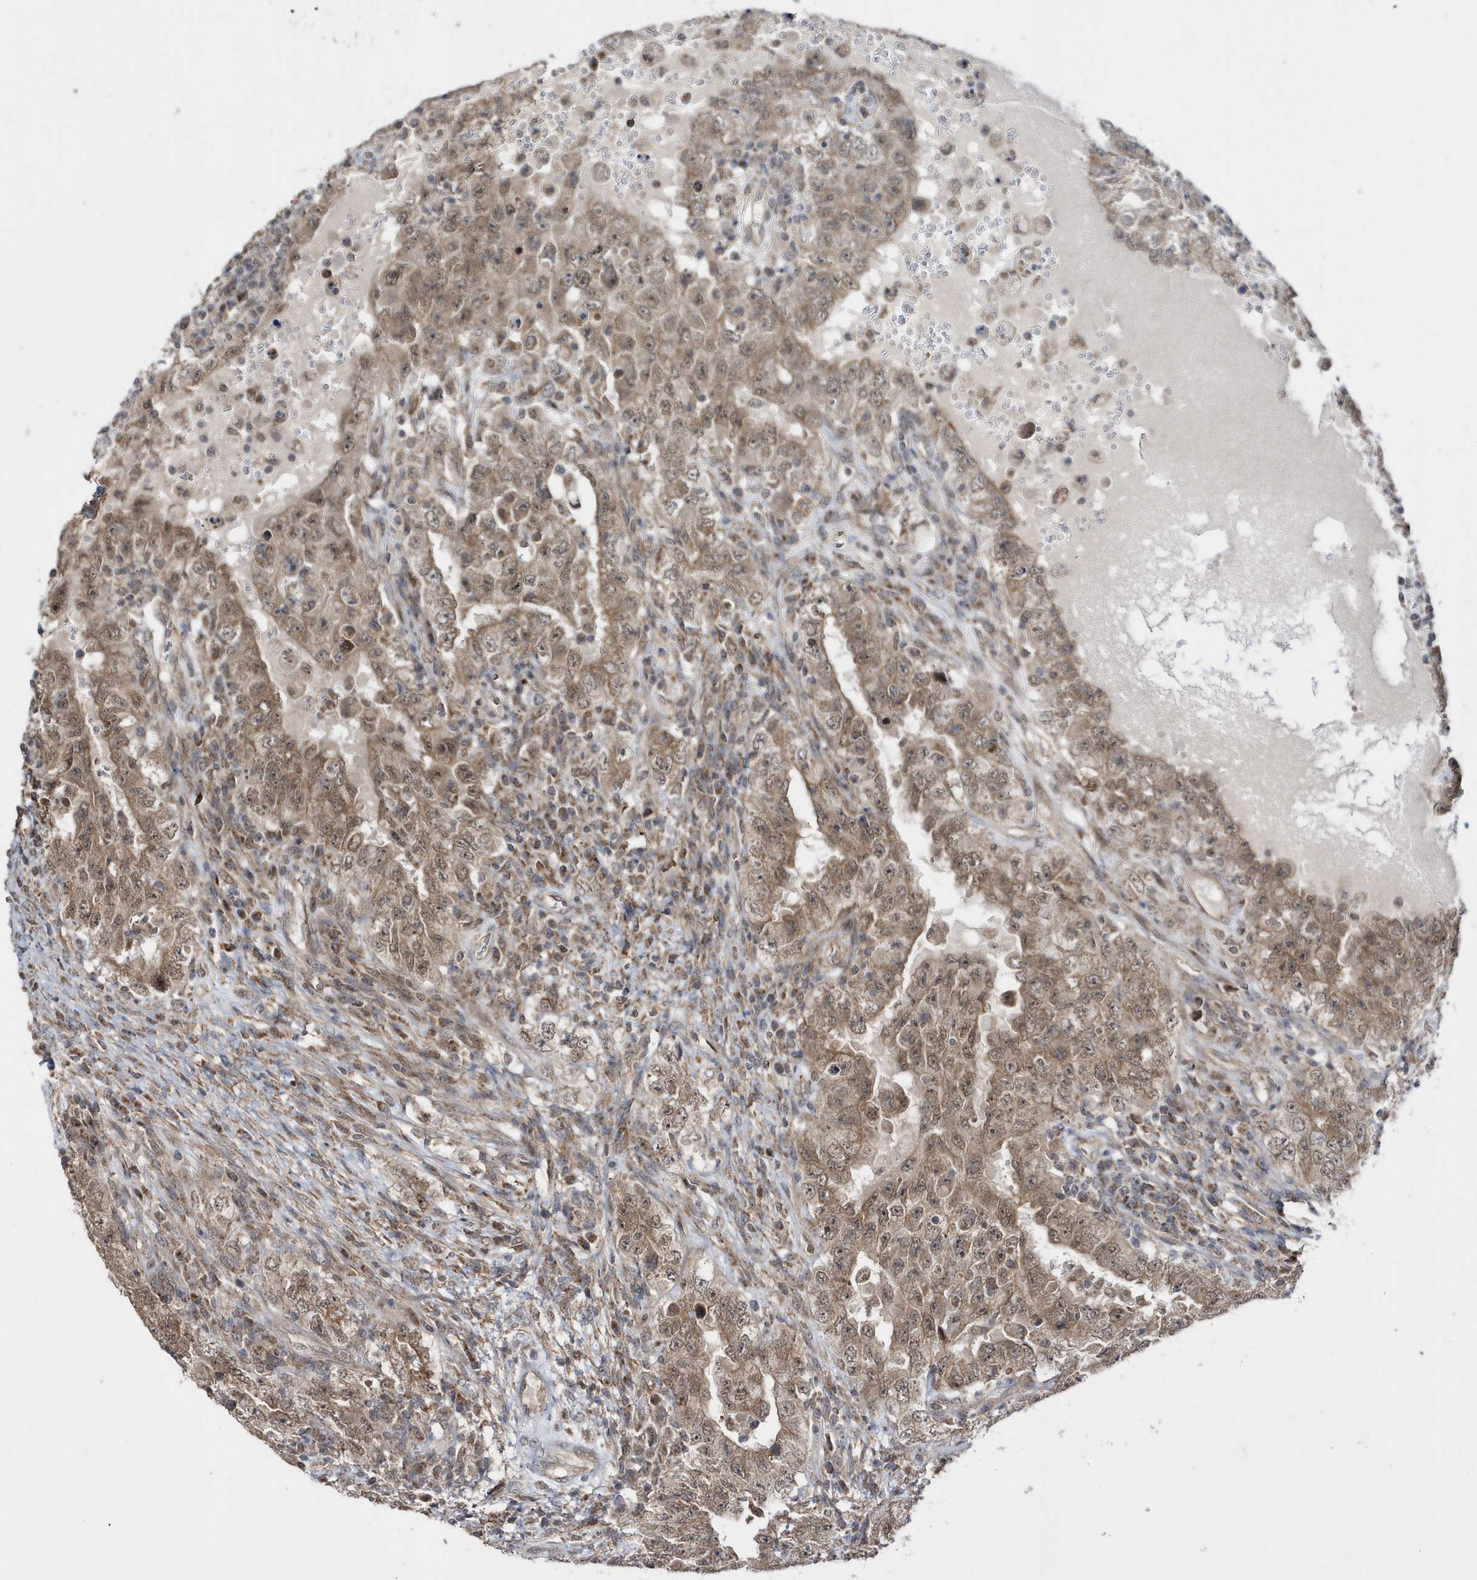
{"staining": {"intensity": "moderate", "quantity": ">75%", "location": "cytoplasmic/membranous,nuclear"}, "tissue": "testis cancer", "cell_type": "Tumor cells", "image_type": "cancer", "snomed": [{"axis": "morphology", "description": "Carcinoma, Embryonal, NOS"}, {"axis": "topography", "description": "Testis"}], "caption": "Immunohistochemistry (DAB) staining of testis cancer demonstrates moderate cytoplasmic/membranous and nuclear protein staining in about >75% of tumor cells.", "gene": "DALRD3", "patient": {"sex": "male", "age": 26}}